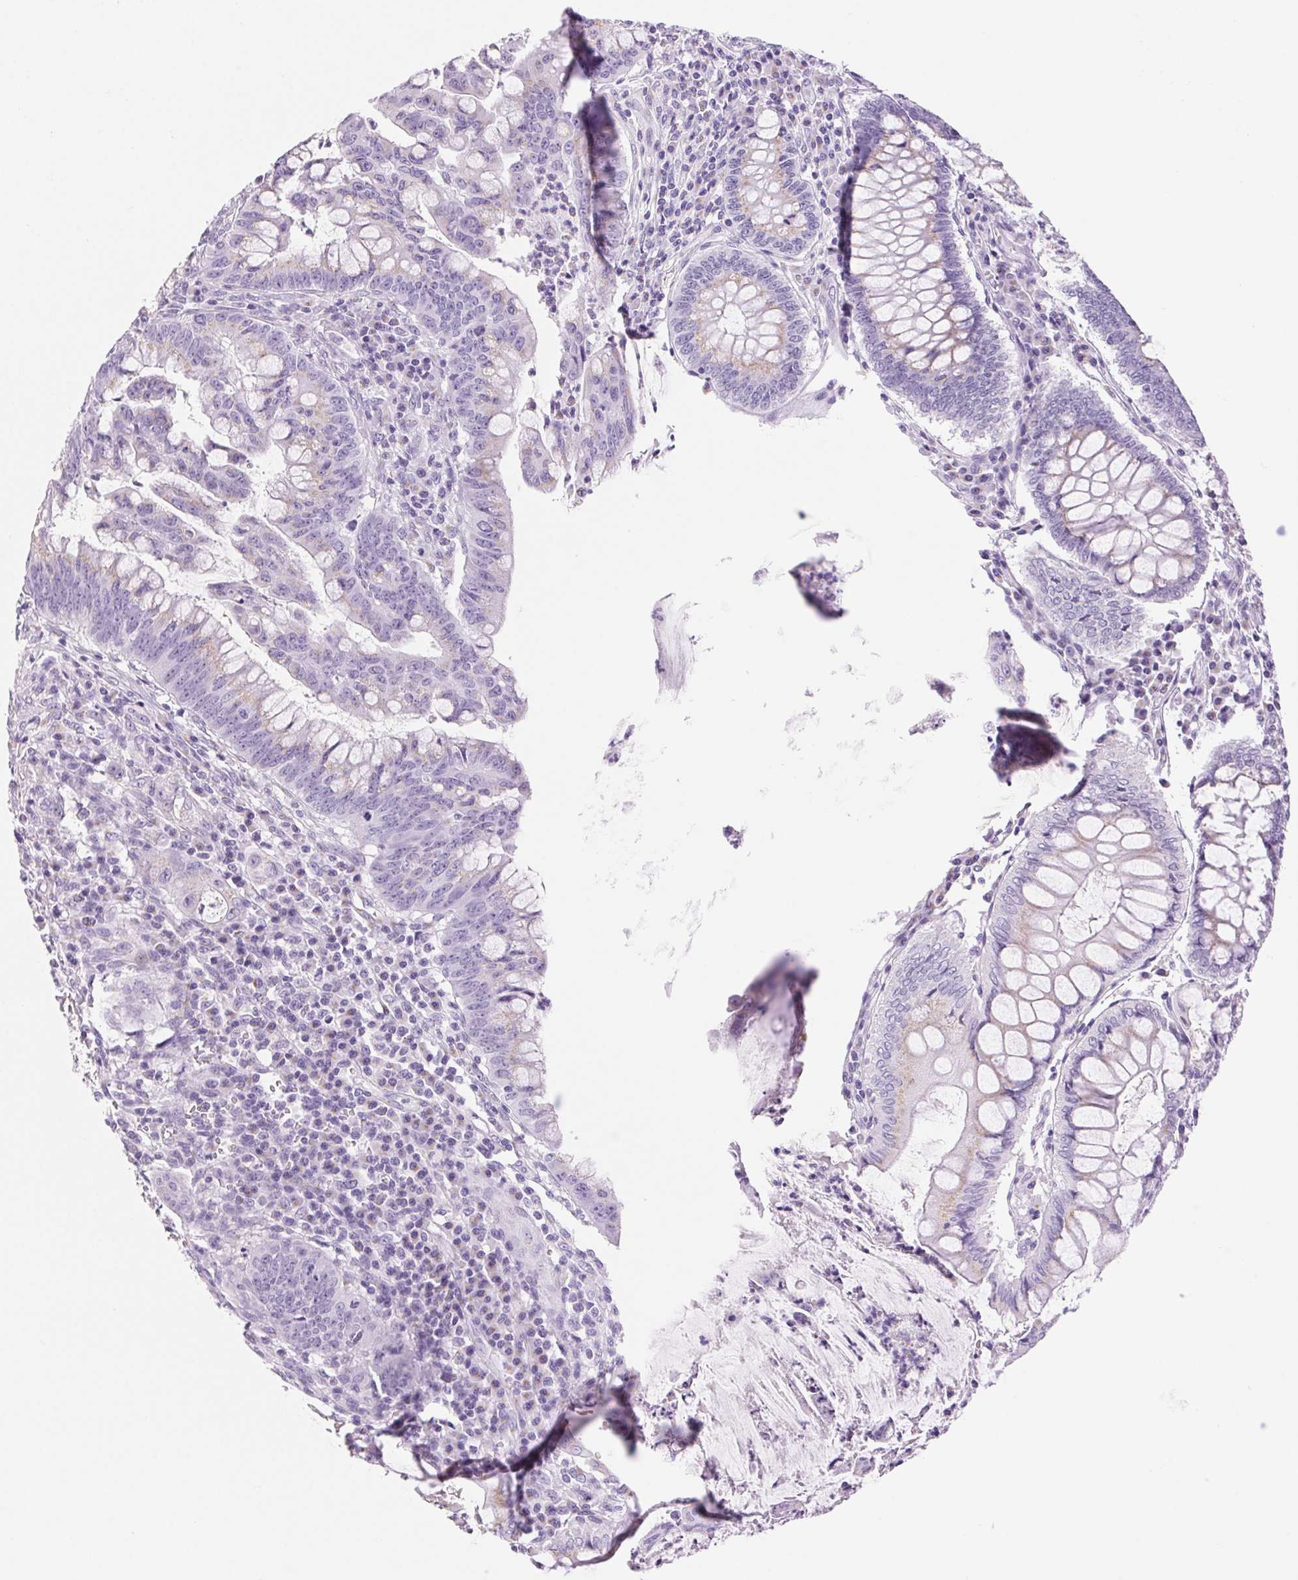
{"staining": {"intensity": "weak", "quantity": "<25%", "location": "cytoplasmic/membranous"}, "tissue": "colorectal cancer", "cell_type": "Tumor cells", "image_type": "cancer", "snomed": [{"axis": "morphology", "description": "Adenocarcinoma, NOS"}, {"axis": "topography", "description": "Colon"}], "caption": "Photomicrograph shows no protein expression in tumor cells of colorectal cancer tissue.", "gene": "SERPINB3", "patient": {"sex": "male", "age": 62}}